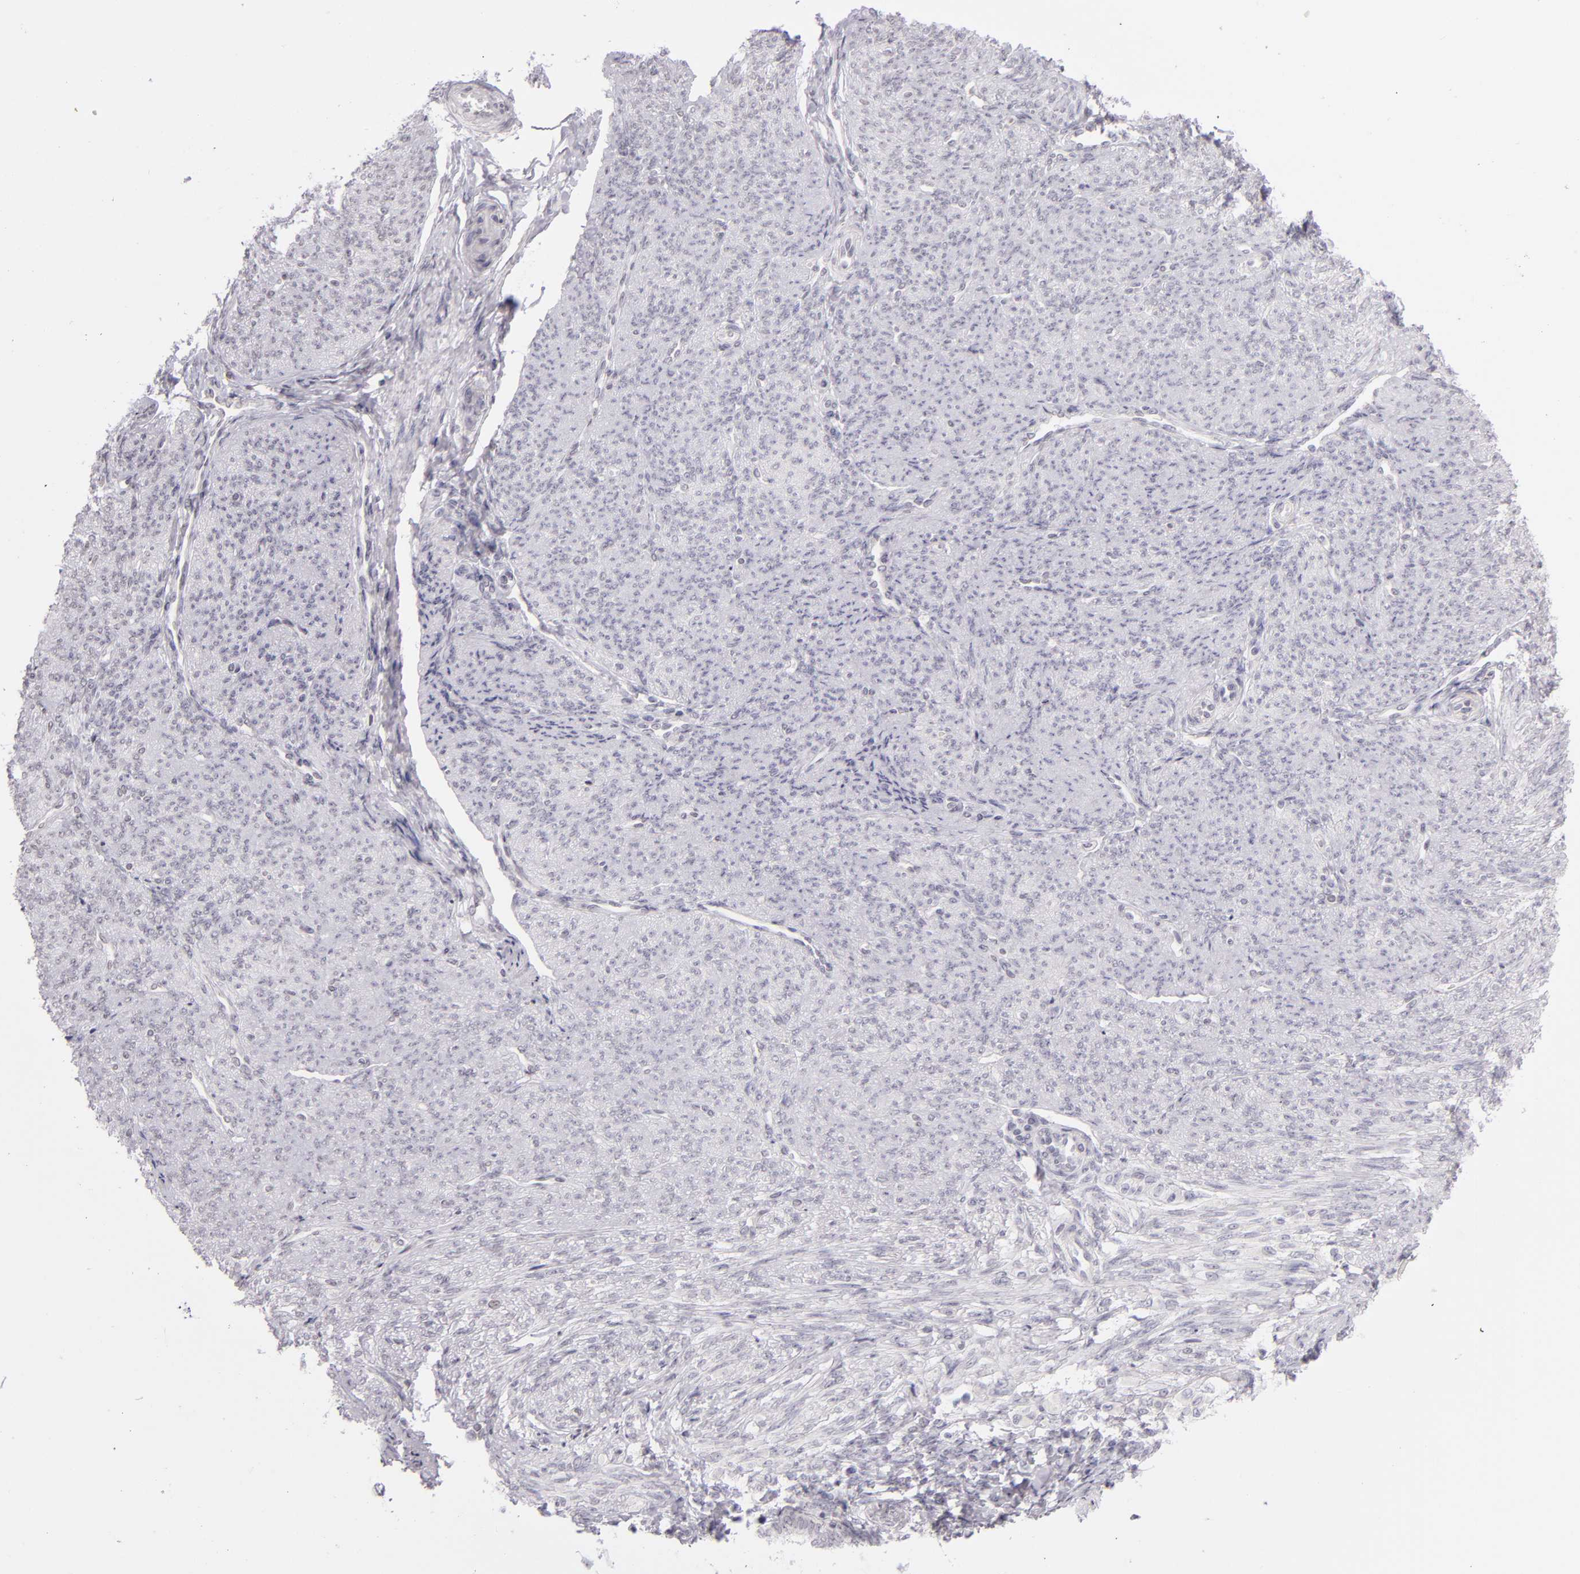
{"staining": {"intensity": "negative", "quantity": "none", "location": "none"}, "tissue": "smooth muscle", "cell_type": "Smooth muscle cells", "image_type": "normal", "snomed": [{"axis": "morphology", "description": "Normal tissue, NOS"}, {"axis": "topography", "description": "Cervix"}, {"axis": "topography", "description": "Endometrium"}], "caption": "Immunohistochemistry of benign human smooth muscle demonstrates no positivity in smooth muscle cells. Nuclei are stained in blue.", "gene": "CD40", "patient": {"sex": "female", "age": 65}}